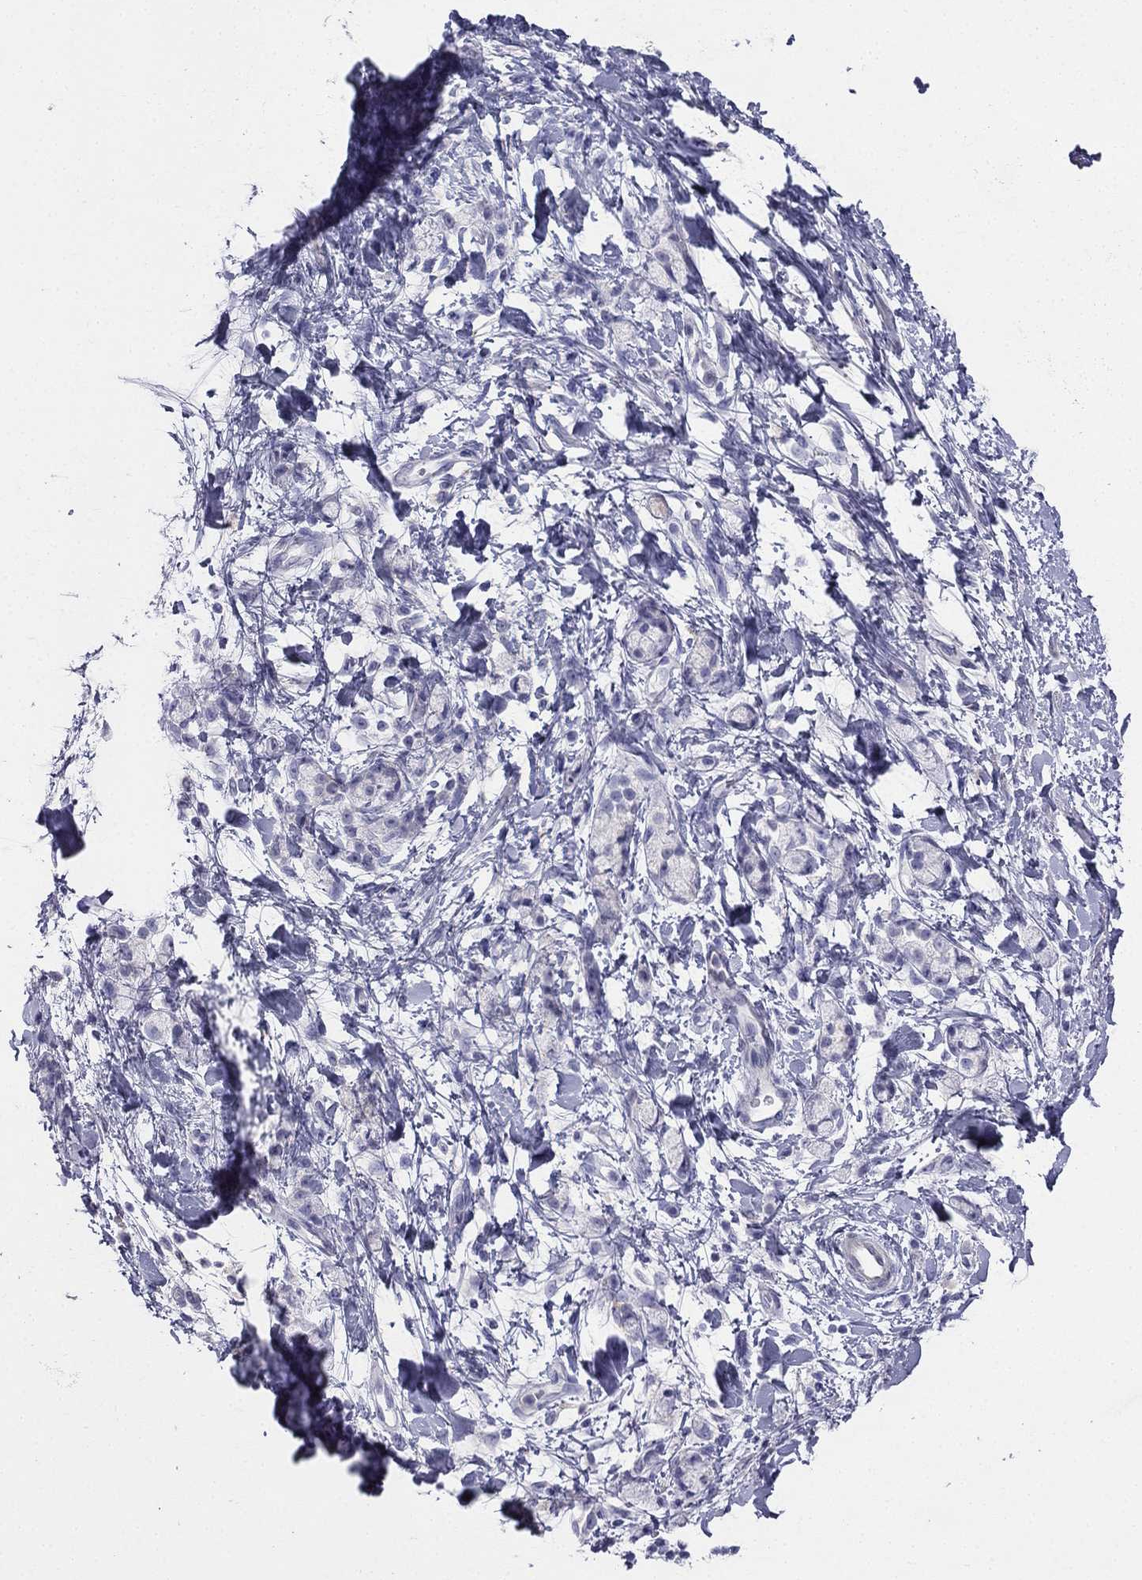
{"staining": {"intensity": "negative", "quantity": "none", "location": "none"}, "tissue": "stomach cancer", "cell_type": "Tumor cells", "image_type": "cancer", "snomed": [{"axis": "morphology", "description": "Adenocarcinoma, NOS"}, {"axis": "topography", "description": "Stomach"}], "caption": "The micrograph shows no staining of tumor cells in stomach adenocarcinoma. Brightfield microscopy of IHC stained with DAB (brown) and hematoxylin (blue), captured at high magnification.", "gene": "ALOXE3", "patient": {"sex": "male", "age": 58}}